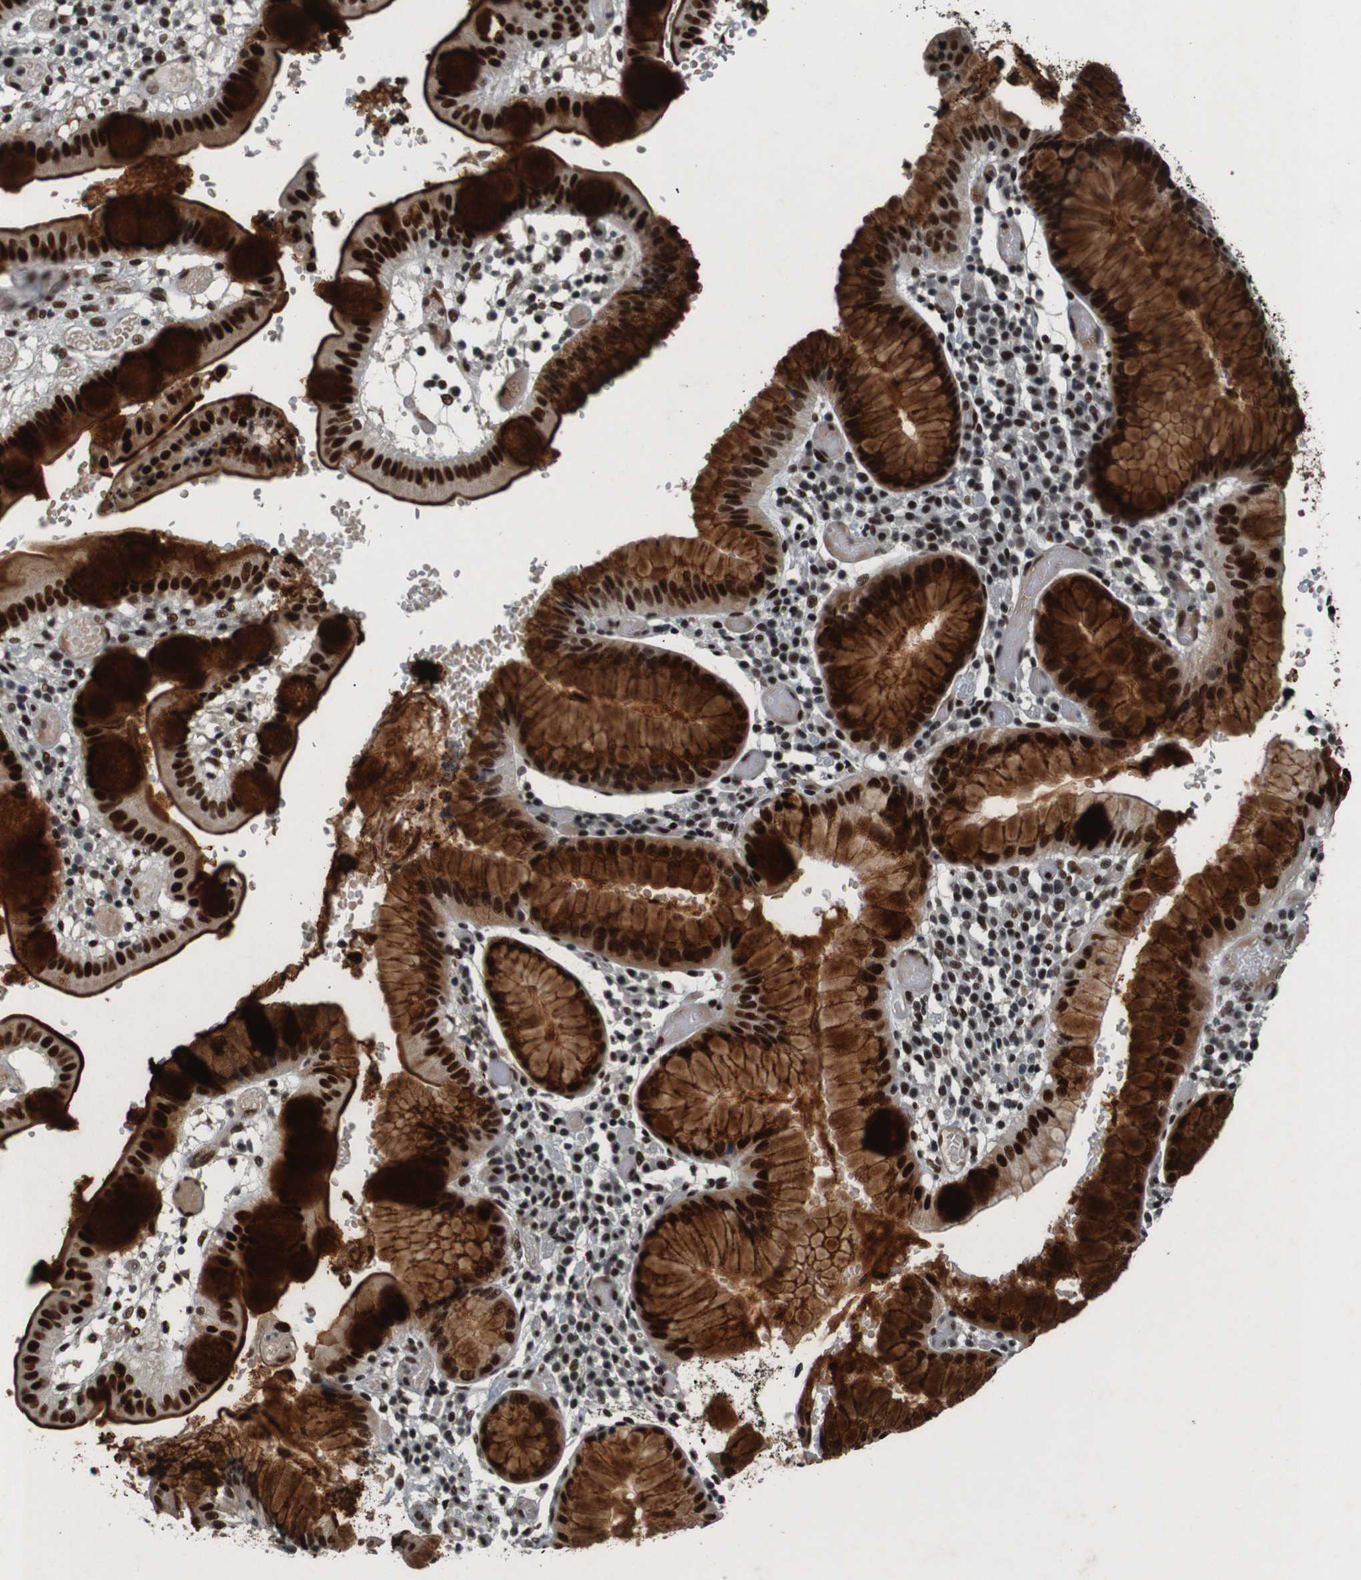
{"staining": {"intensity": "strong", "quantity": ">75%", "location": "cytoplasmic/membranous,nuclear"}, "tissue": "stomach cancer", "cell_type": "Tumor cells", "image_type": "cancer", "snomed": [{"axis": "morphology", "description": "Adenocarcinoma, NOS"}, {"axis": "topography", "description": "Stomach"}], "caption": "Brown immunohistochemical staining in stomach adenocarcinoma displays strong cytoplasmic/membranous and nuclear staining in about >75% of tumor cells.", "gene": "HEXIM1", "patient": {"sex": "female", "age": 75}}